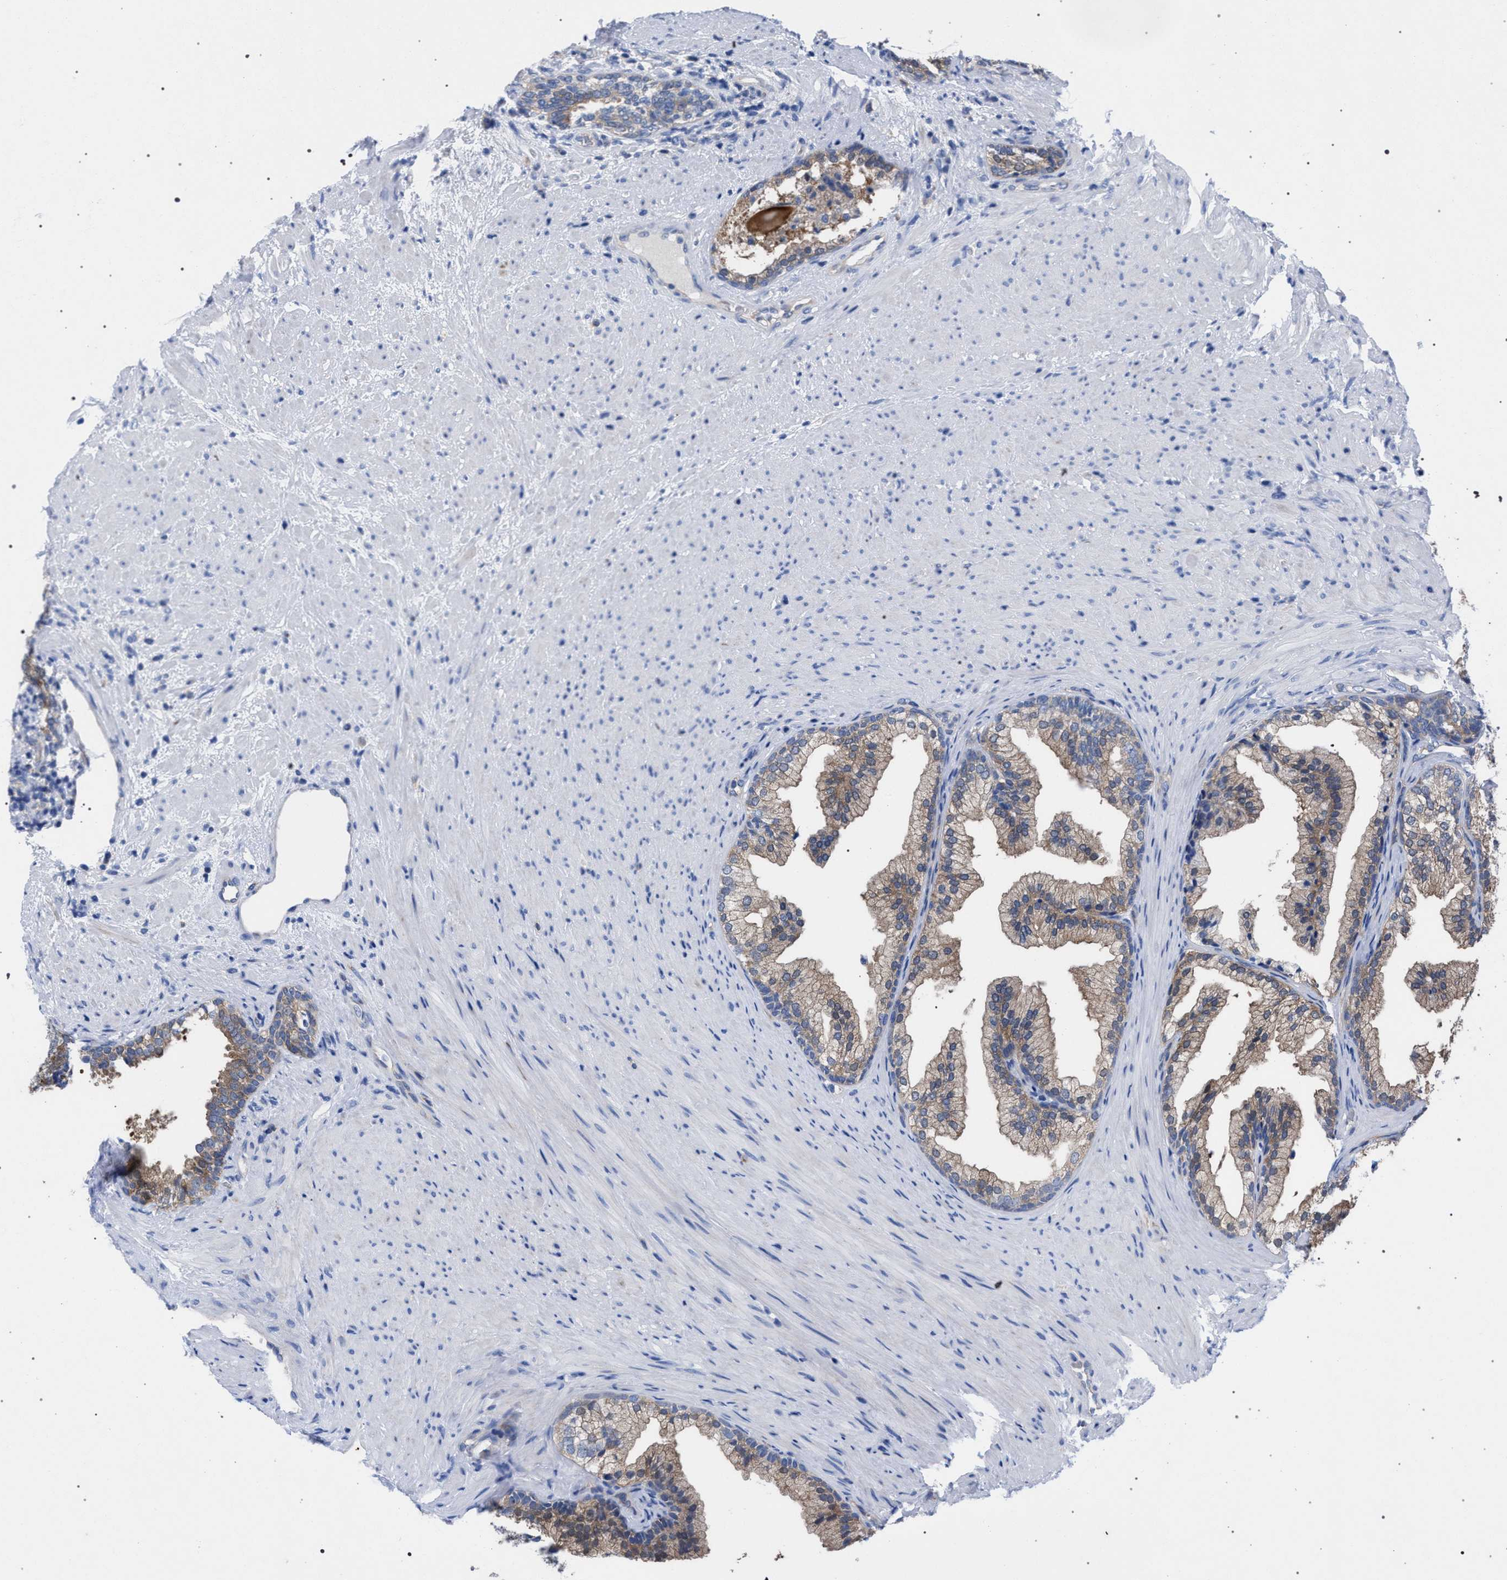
{"staining": {"intensity": "moderate", "quantity": ">75%", "location": "cytoplasmic/membranous"}, "tissue": "prostate", "cell_type": "Glandular cells", "image_type": "normal", "snomed": [{"axis": "morphology", "description": "Normal tissue, NOS"}, {"axis": "topography", "description": "Prostate"}], "caption": "Protein staining of unremarkable prostate exhibits moderate cytoplasmic/membranous positivity in approximately >75% of glandular cells.", "gene": "GMPR", "patient": {"sex": "male", "age": 76}}